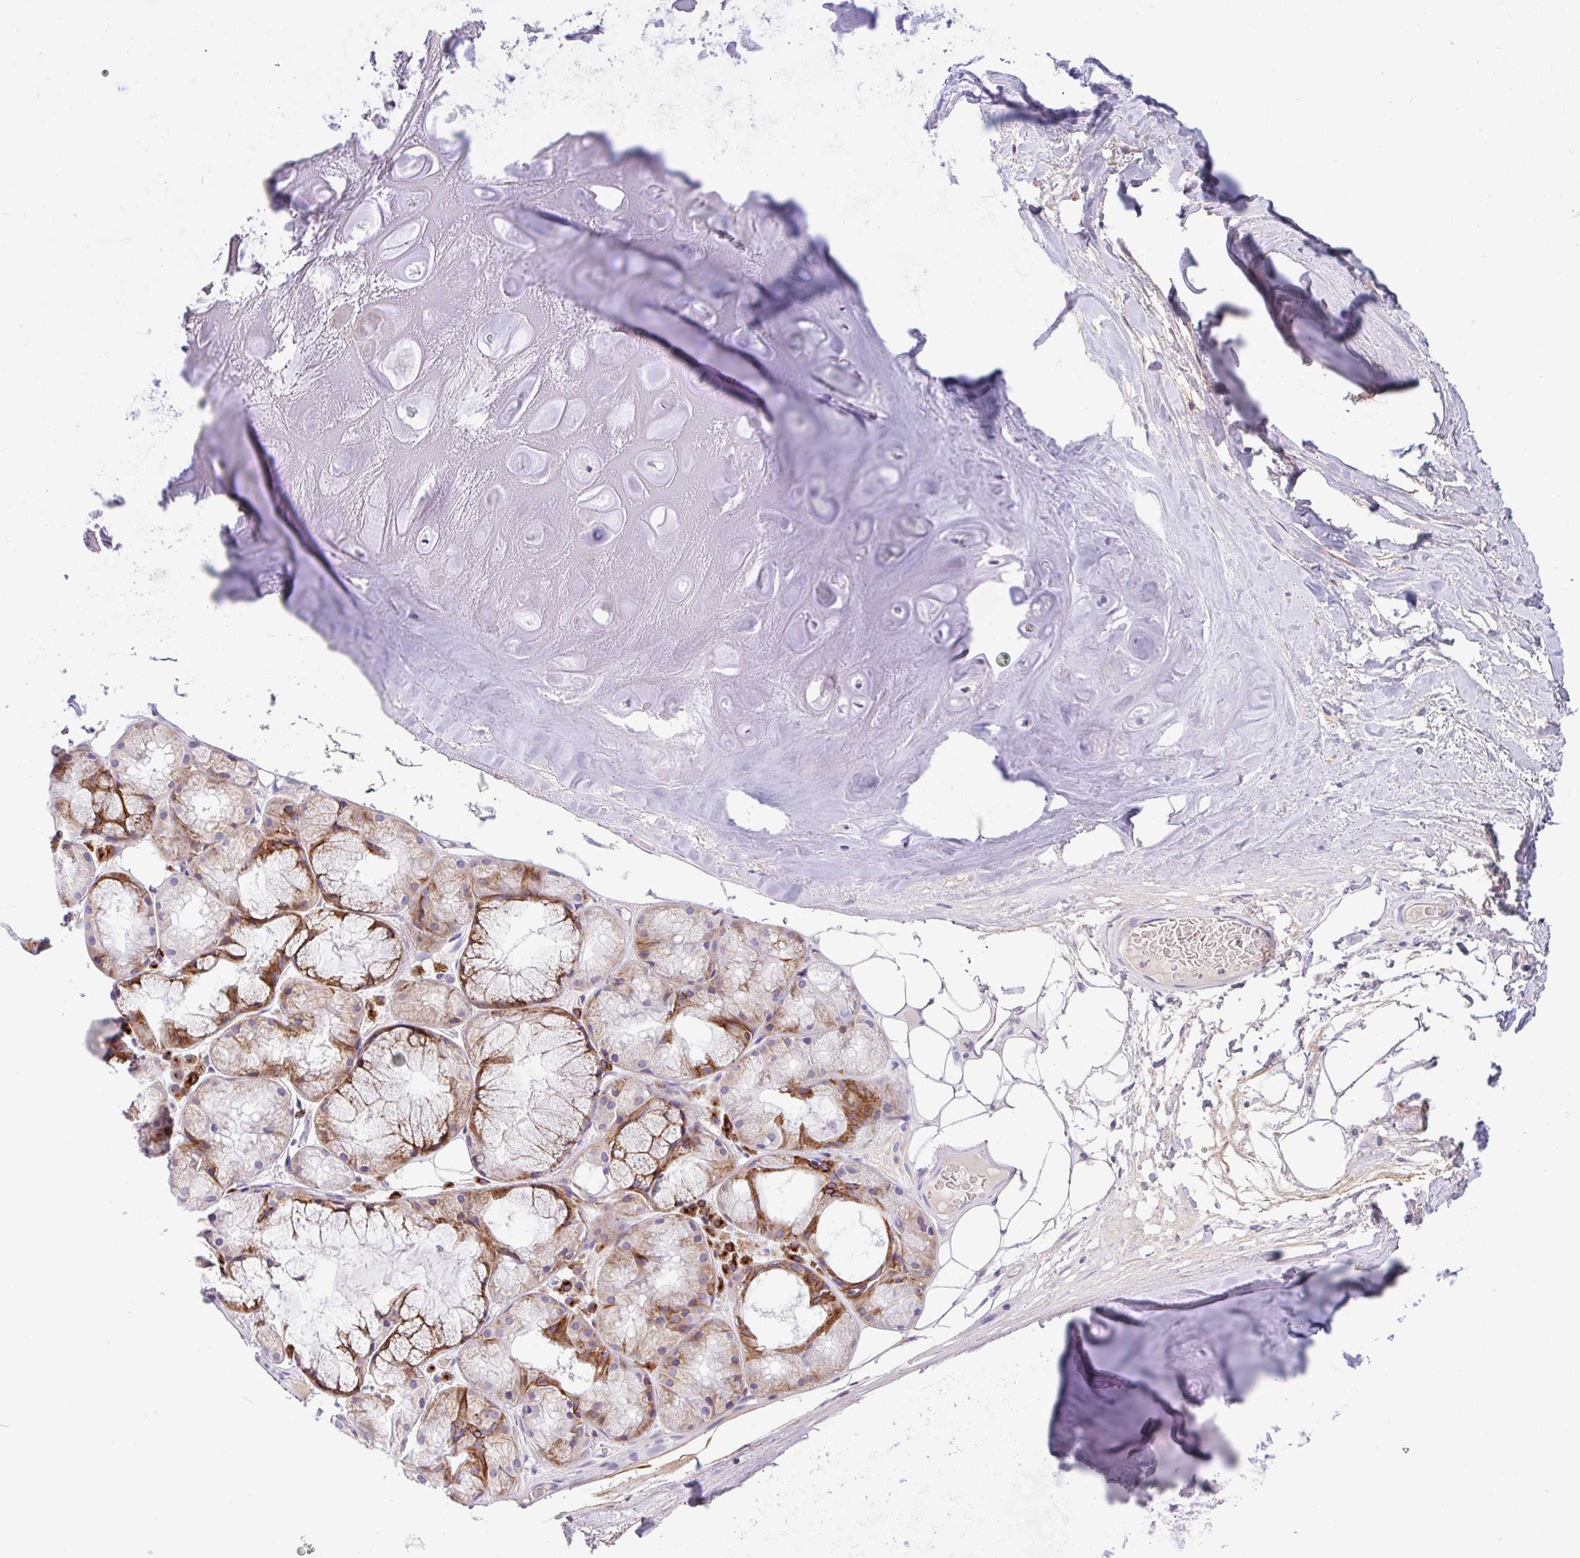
{"staining": {"intensity": "negative", "quantity": "none", "location": "none"}, "tissue": "adipose tissue", "cell_type": "Adipocytes", "image_type": "normal", "snomed": [{"axis": "morphology", "description": "Normal tissue, NOS"}, {"axis": "topography", "description": "Lymph node"}, {"axis": "topography", "description": "Cartilage tissue"}, {"axis": "topography", "description": "Nasopharynx"}], "caption": "Immunohistochemistry image of normal adipose tissue stained for a protein (brown), which exhibits no positivity in adipocytes. (IHC, brightfield microscopy, high magnification).", "gene": "FBXL20", "patient": {"sex": "male", "age": 63}}